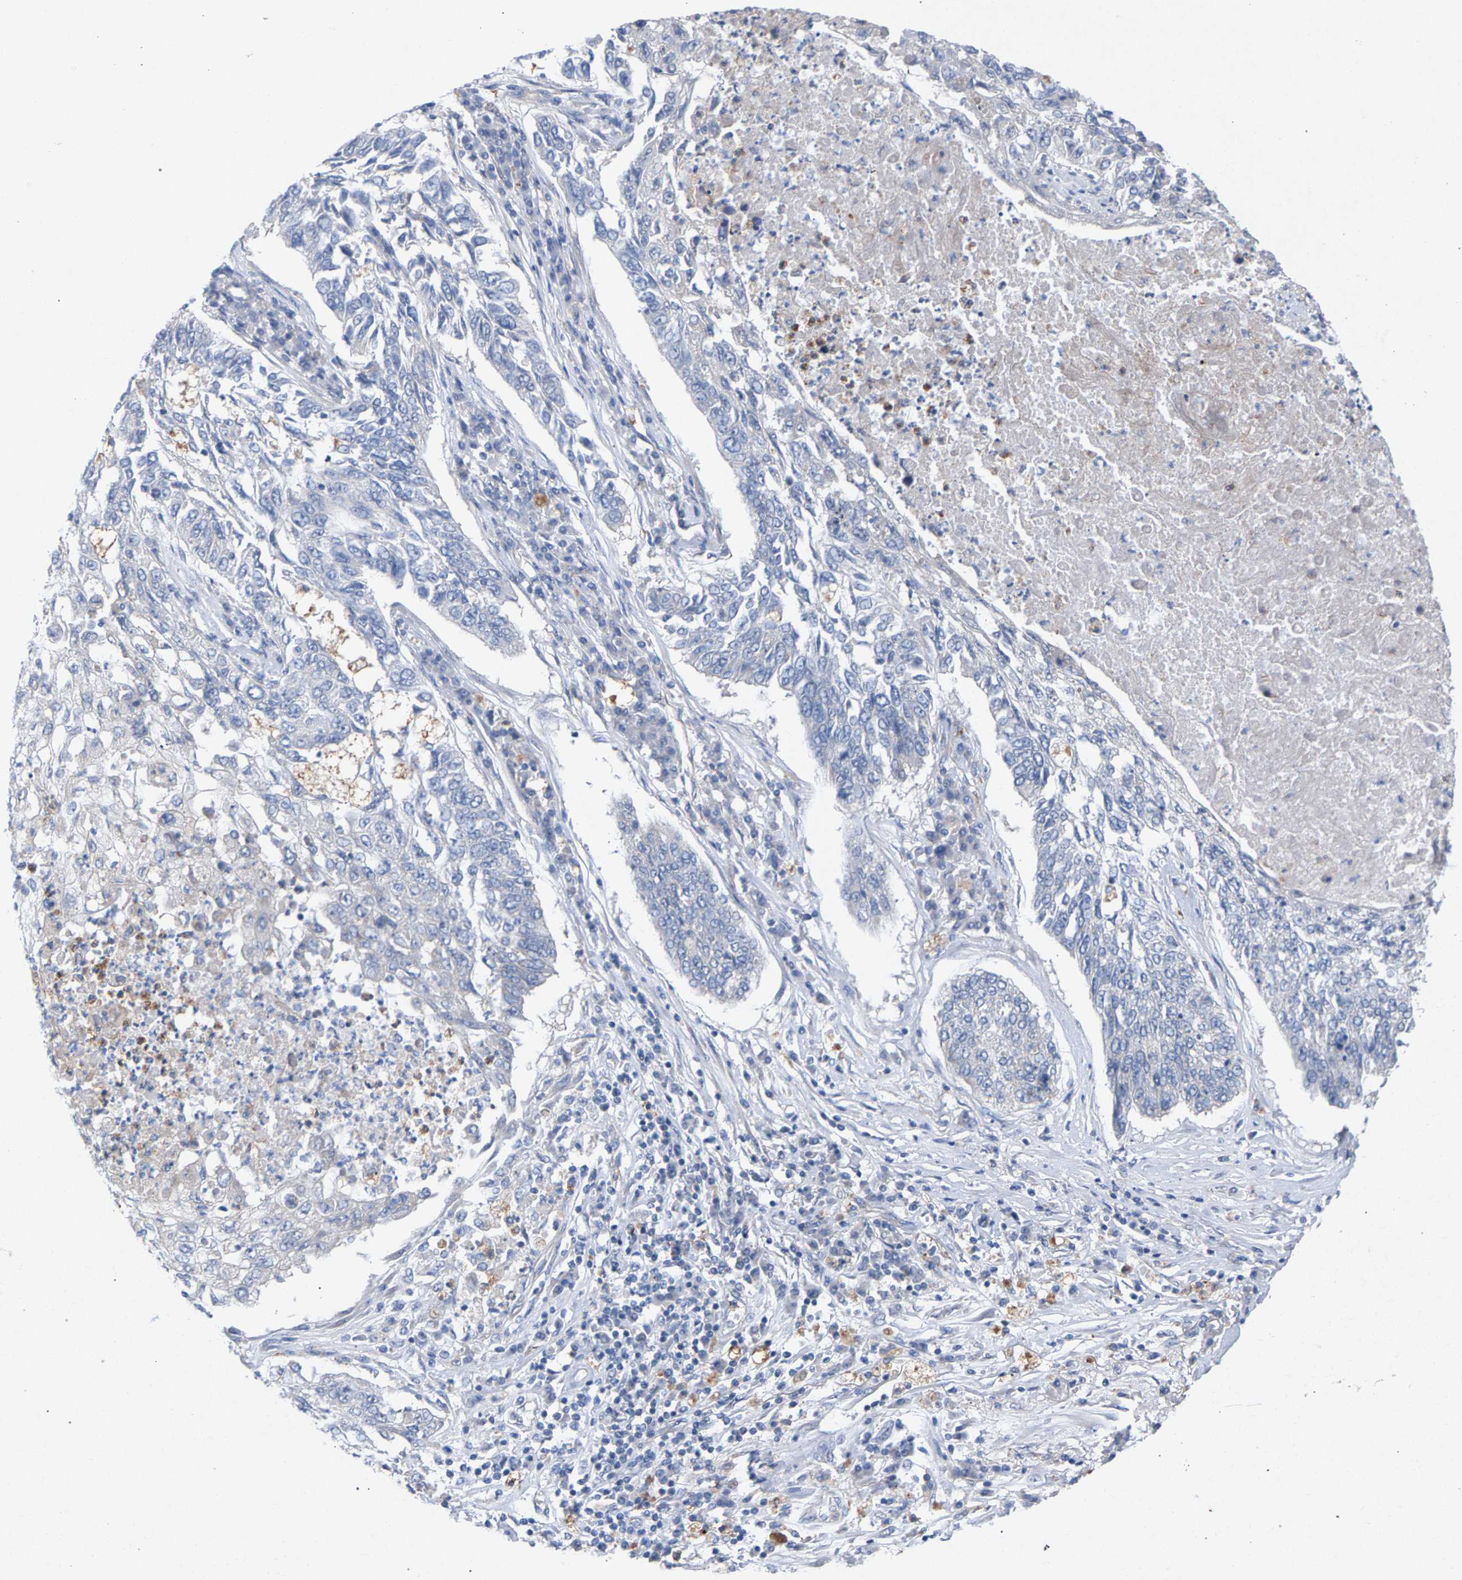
{"staining": {"intensity": "negative", "quantity": "none", "location": "none"}, "tissue": "lung cancer", "cell_type": "Tumor cells", "image_type": "cancer", "snomed": [{"axis": "morphology", "description": "Normal tissue, NOS"}, {"axis": "morphology", "description": "Squamous cell carcinoma, NOS"}, {"axis": "topography", "description": "Cartilage tissue"}, {"axis": "topography", "description": "Bronchus"}, {"axis": "topography", "description": "Lung"}], "caption": "The histopathology image exhibits no staining of tumor cells in lung cancer (squamous cell carcinoma).", "gene": "MAMDC2", "patient": {"sex": "female", "age": 49}}